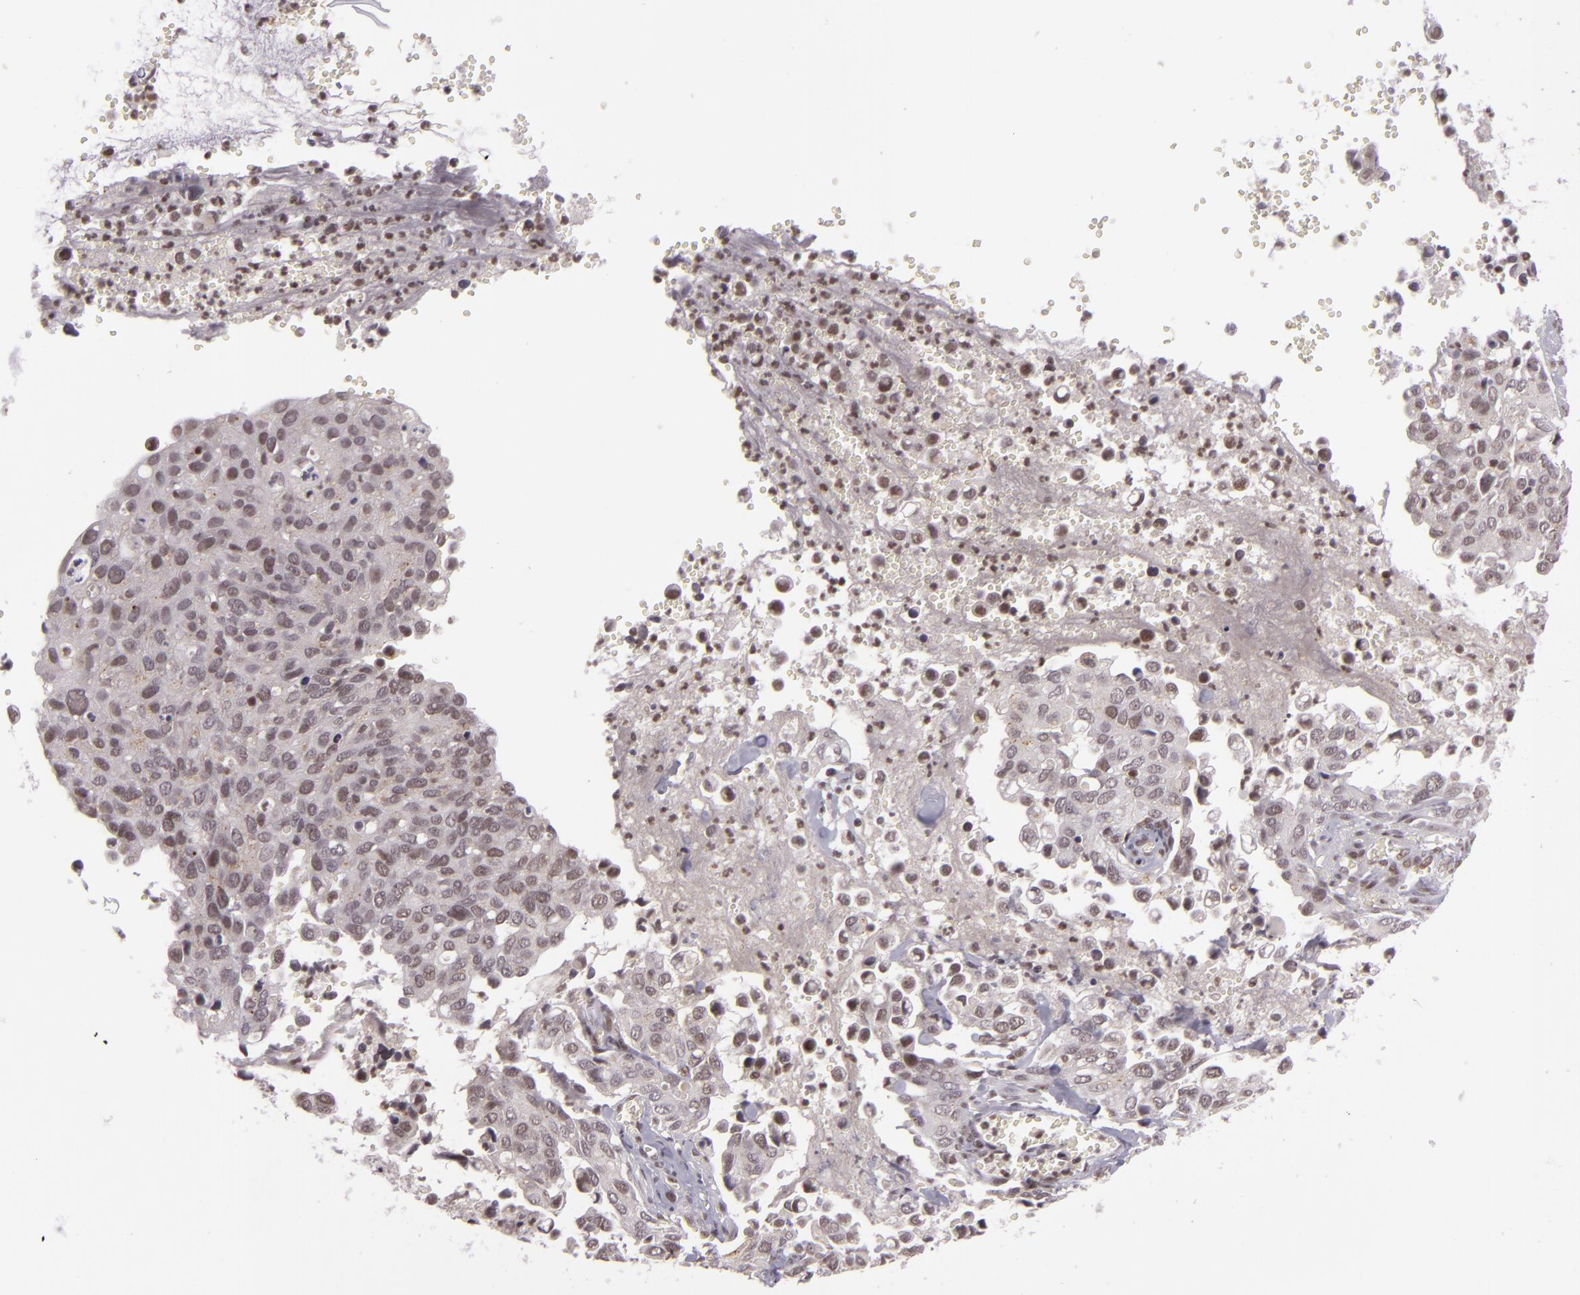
{"staining": {"intensity": "moderate", "quantity": ">75%", "location": "nuclear"}, "tissue": "cervical cancer", "cell_type": "Tumor cells", "image_type": "cancer", "snomed": [{"axis": "morphology", "description": "Normal tissue, NOS"}, {"axis": "morphology", "description": "Squamous cell carcinoma, NOS"}, {"axis": "topography", "description": "Cervix"}], "caption": "Protein staining reveals moderate nuclear staining in approximately >75% of tumor cells in cervical cancer (squamous cell carcinoma).", "gene": "ZFX", "patient": {"sex": "female", "age": 45}}